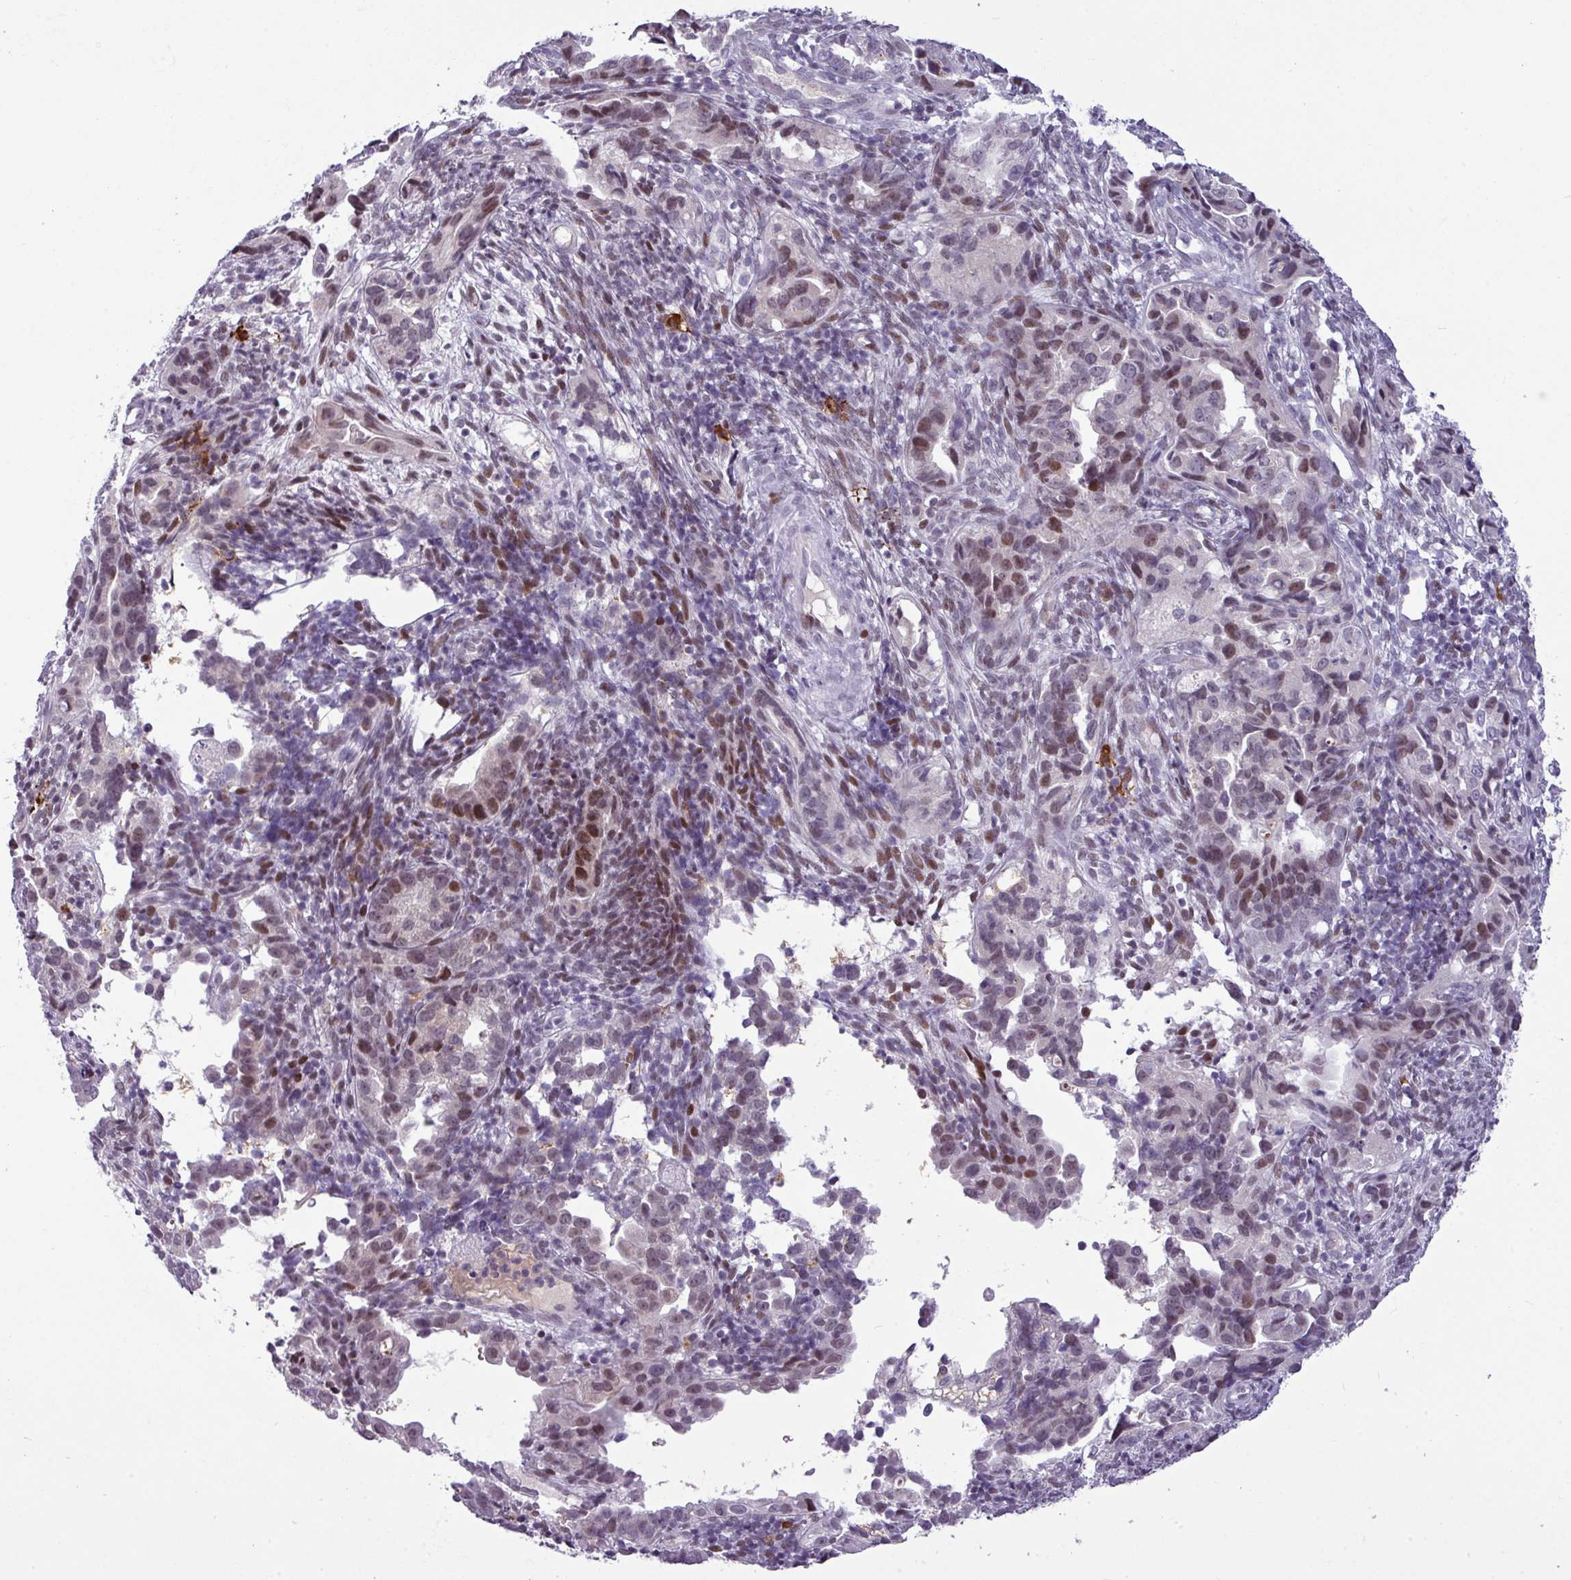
{"staining": {"intensity": "moderate", "quantity": "<25%", "location": "nuclear"}, "tissue": "endometrial cancer", "cell_type": "Tumor cells", "image_type": "cancer", "snomed": [{"axis": "morphology", "description": "Adenocarcinoma, NOS"}, {"axis": "topography", "description": "Endometrium"}], "caption": "This micrograph exhibits immunohistochemistry (IHC) staining of human endometrial cancer (adenocarcinoma), with low moderate nuclear staining in about <25% of tumor cells.", "gene": "SLC66A2", "patient": {"sex": "female", "age": 57}}